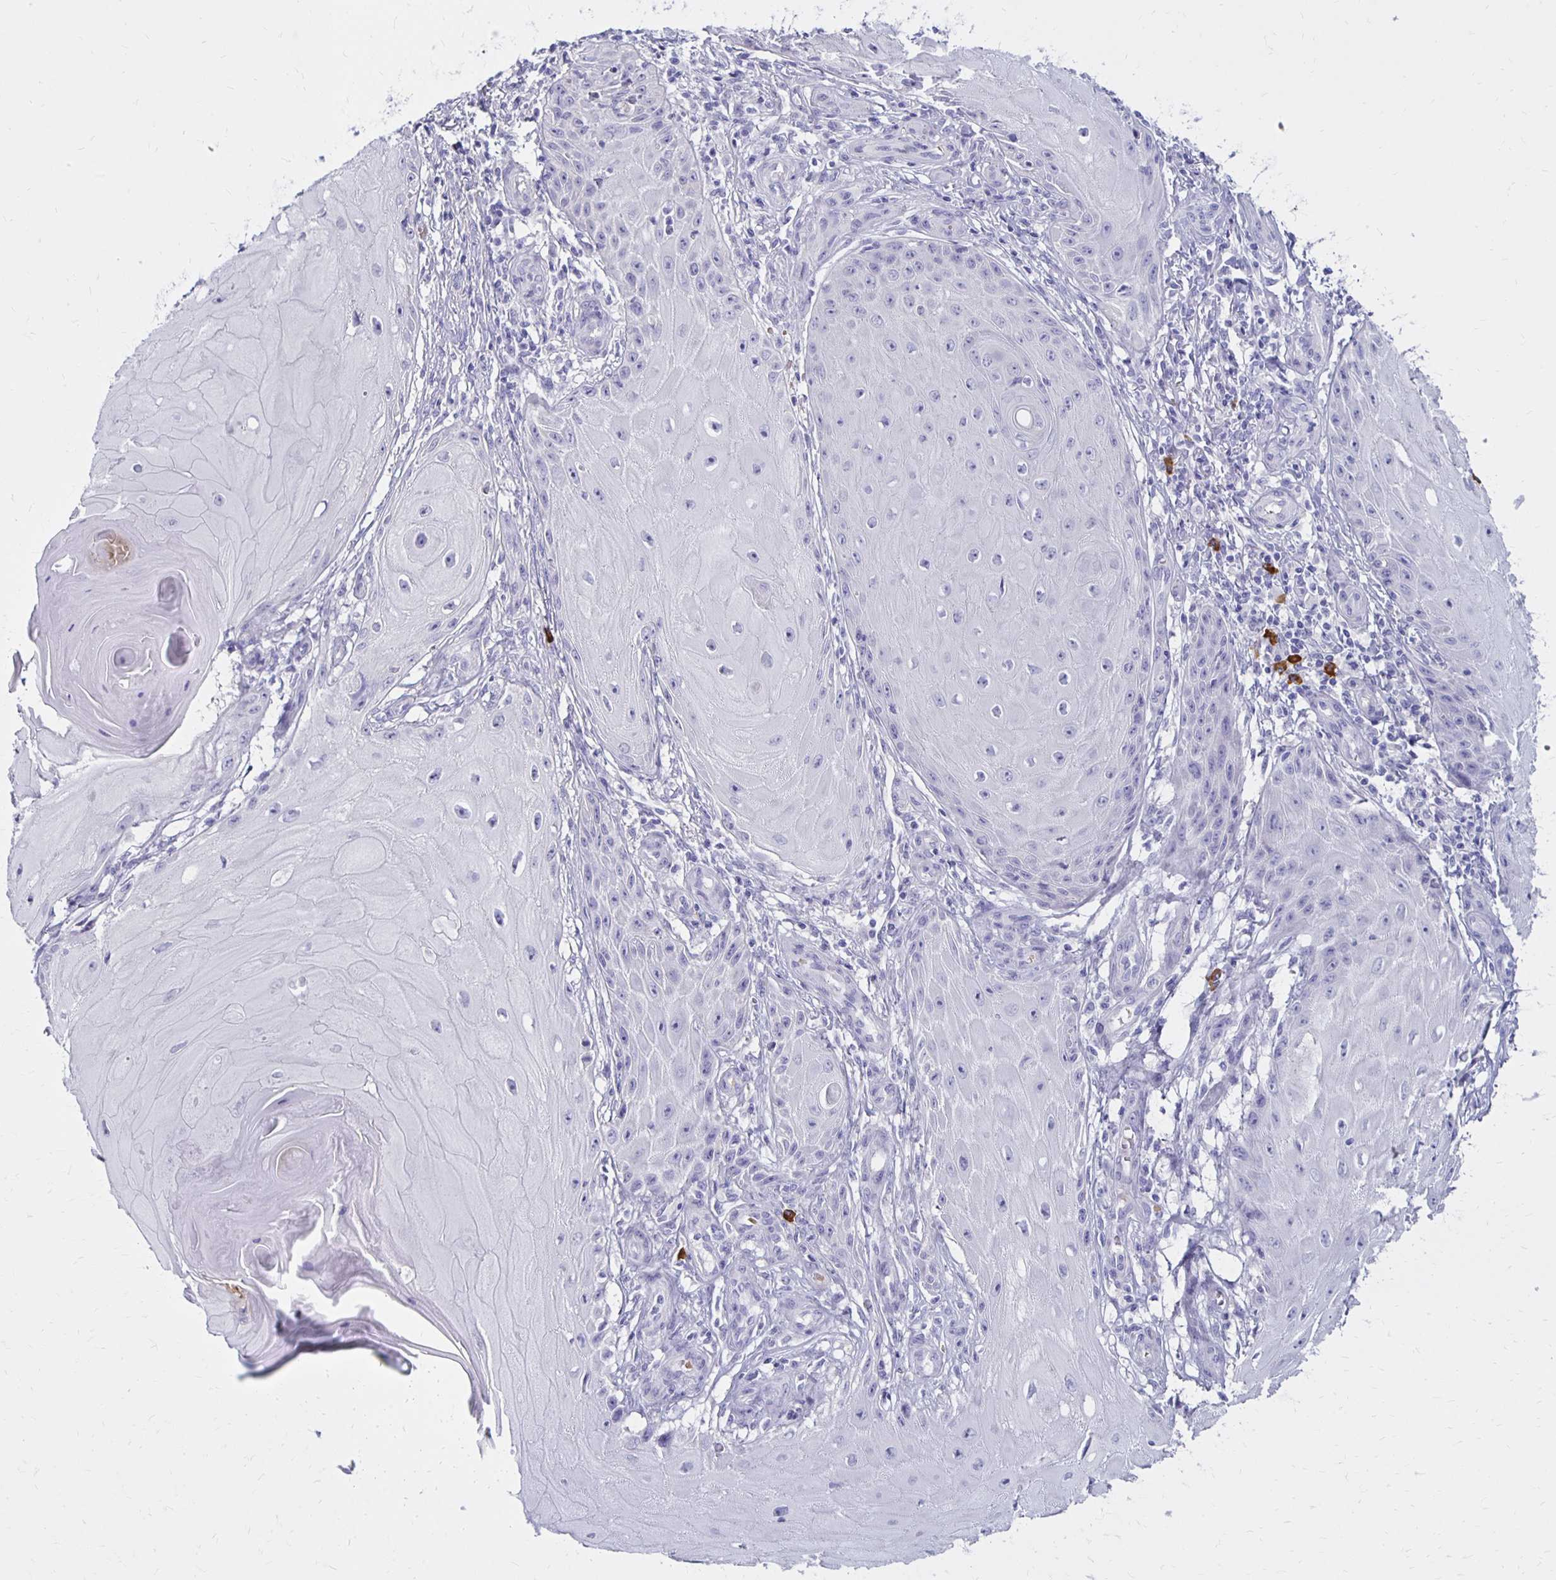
{"staining": {"intensity": "negative", "quantity": "none", "location": "none"}, "tissue": "skin cancer", "cell_type": "Tumor cells", "image_type": "cancer", "snomed": [{"axis": "morphology", "description": "Squamous cell carcinoma, NOS"}, {"axis": "topography", "description": "Skin"}], "caption": "IHC of human squamous cell carcinoma (skin) demonstrates no positivity in tumor cells.", "gene": "FNTB", "patient": {"sex": "female", "age": 77}}